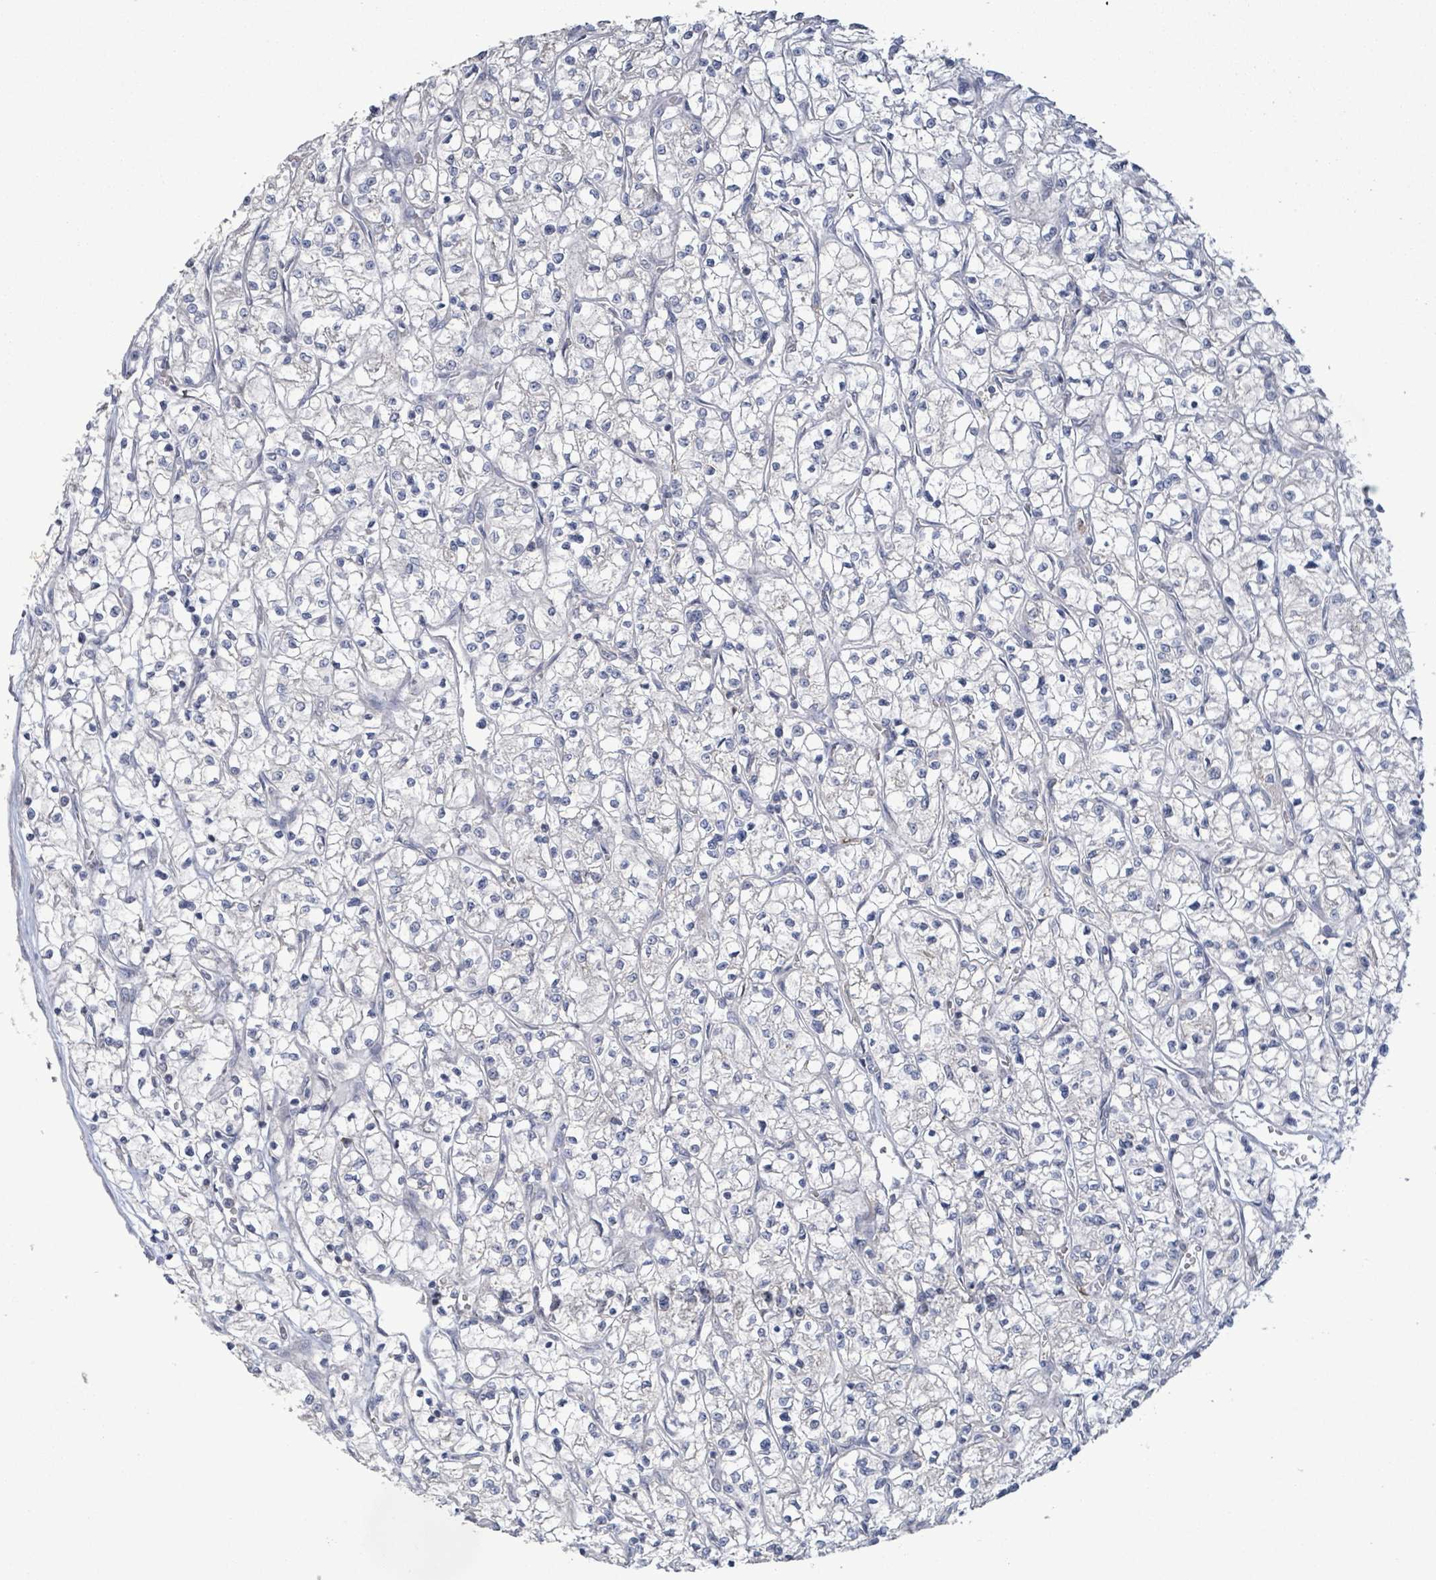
{"staining": {"intensity": "negative", "quantity": "none", "location": "none"}, "tissue": "renal cancer", "cell_type": "Tumor cells", "image_type": "cancer", "snomed": [{"axis": "morphology", "description": "Adenocarcinoma, NOS"}, {"axis": "topography", "description": "Kidney"}], "caption": "DAB (3,3'-diaminobenzidine) immunohistochemical staining of renal cancer (adenocarcinoma) displays no significant positivity in tumor cells.", "gene": "LILRA4", "patient": {"sex": "female", "age": 64}}